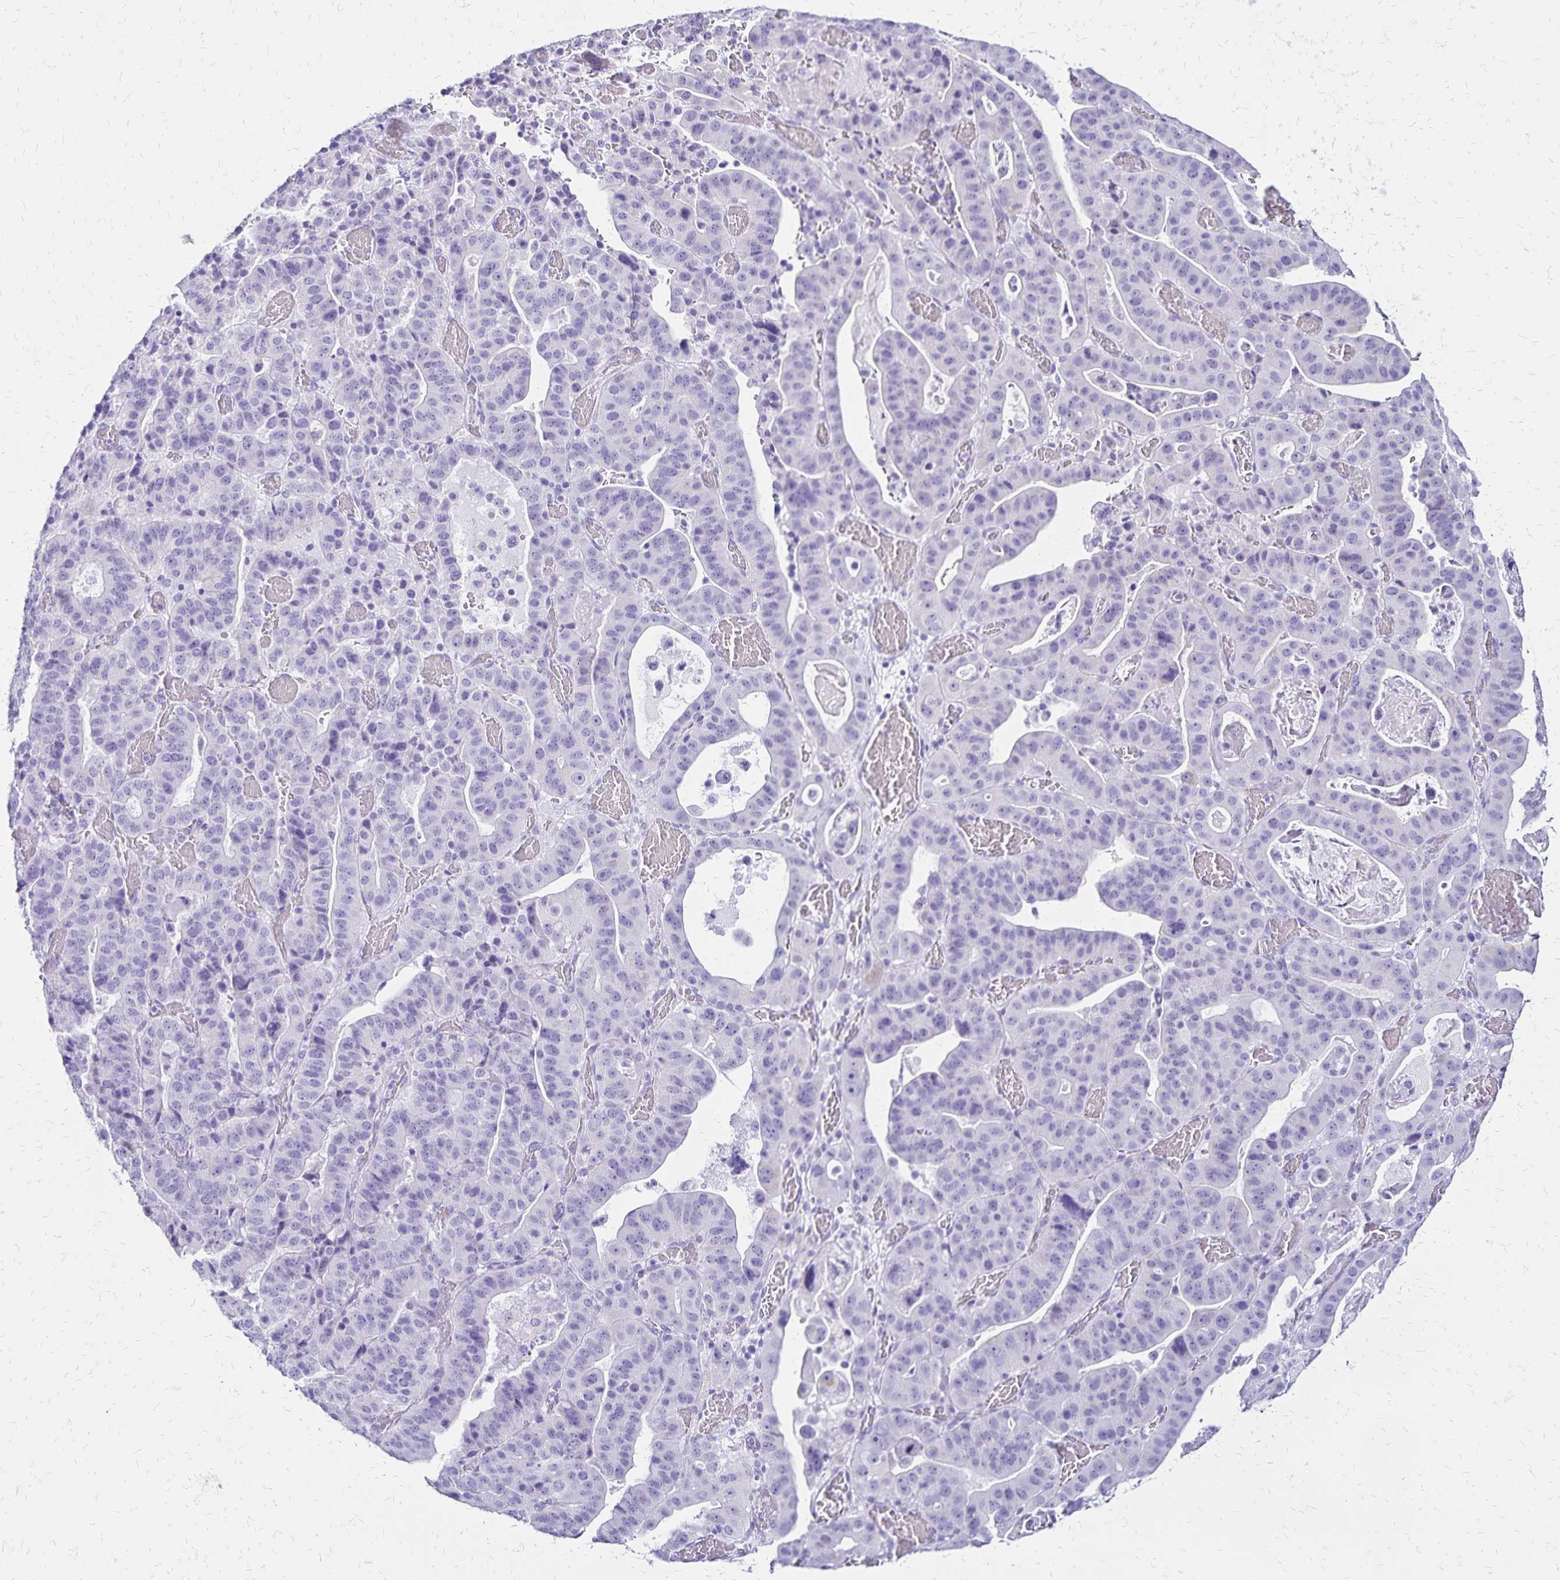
{"staining": {"intensity": "negative", "quantity": "none", "location": "none"}, "tissue": "stomach cancer", "cell_type": "Tumor cells", "image_type": "cancer", "snomed": [{"axis": "morphology", "description": "Adenocarcinoma, NOS"}, {"axis": "topography", "description": "Stomach"}], "caption": "This is an immunohistochemistry (IHC) photomicrograph of human adenocarcinoma (stomach). There is no staining in tumor cells.", "gene": "LIN28B", "patient": {"sex": "male", "age": 48}}